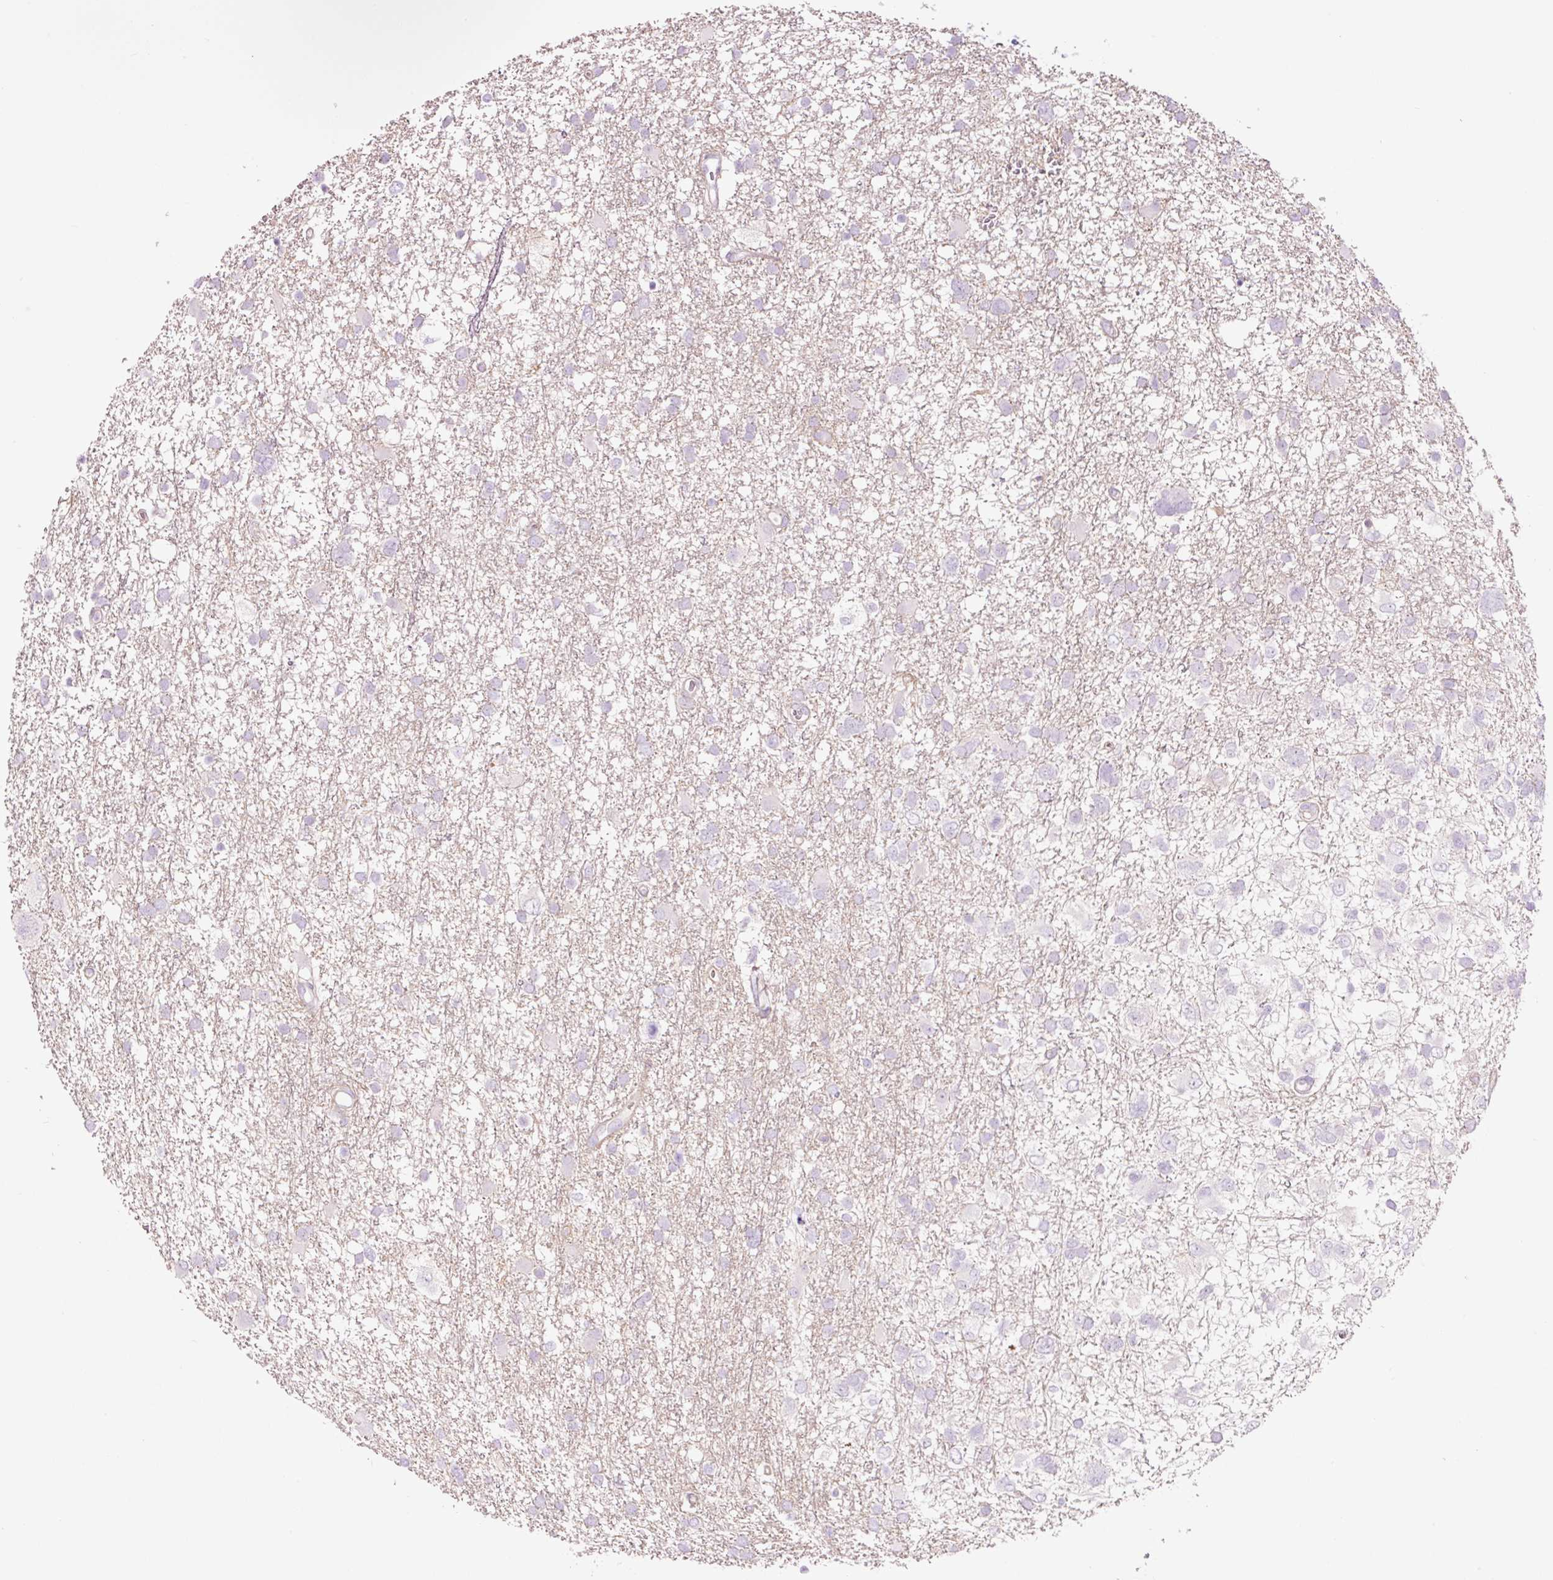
{"staining": {"intensity": "negative", "quantity": "none", "location": "none"}, "tissue": "glioma", "cell_type": "Tumor cells", "image_type": "cancer", "snomed": [{"axis": "morphology", "description": "Glioma, malignant, High grade"}, {"axis": "topography", "description": "Brain"}], "caption": "Immunohistochemical staining of malignant glioma (high-grade) displays no significant staining in tumor cells.", "gene": "HSPA4L", "patient": {"sex": "male", "age": 61}}